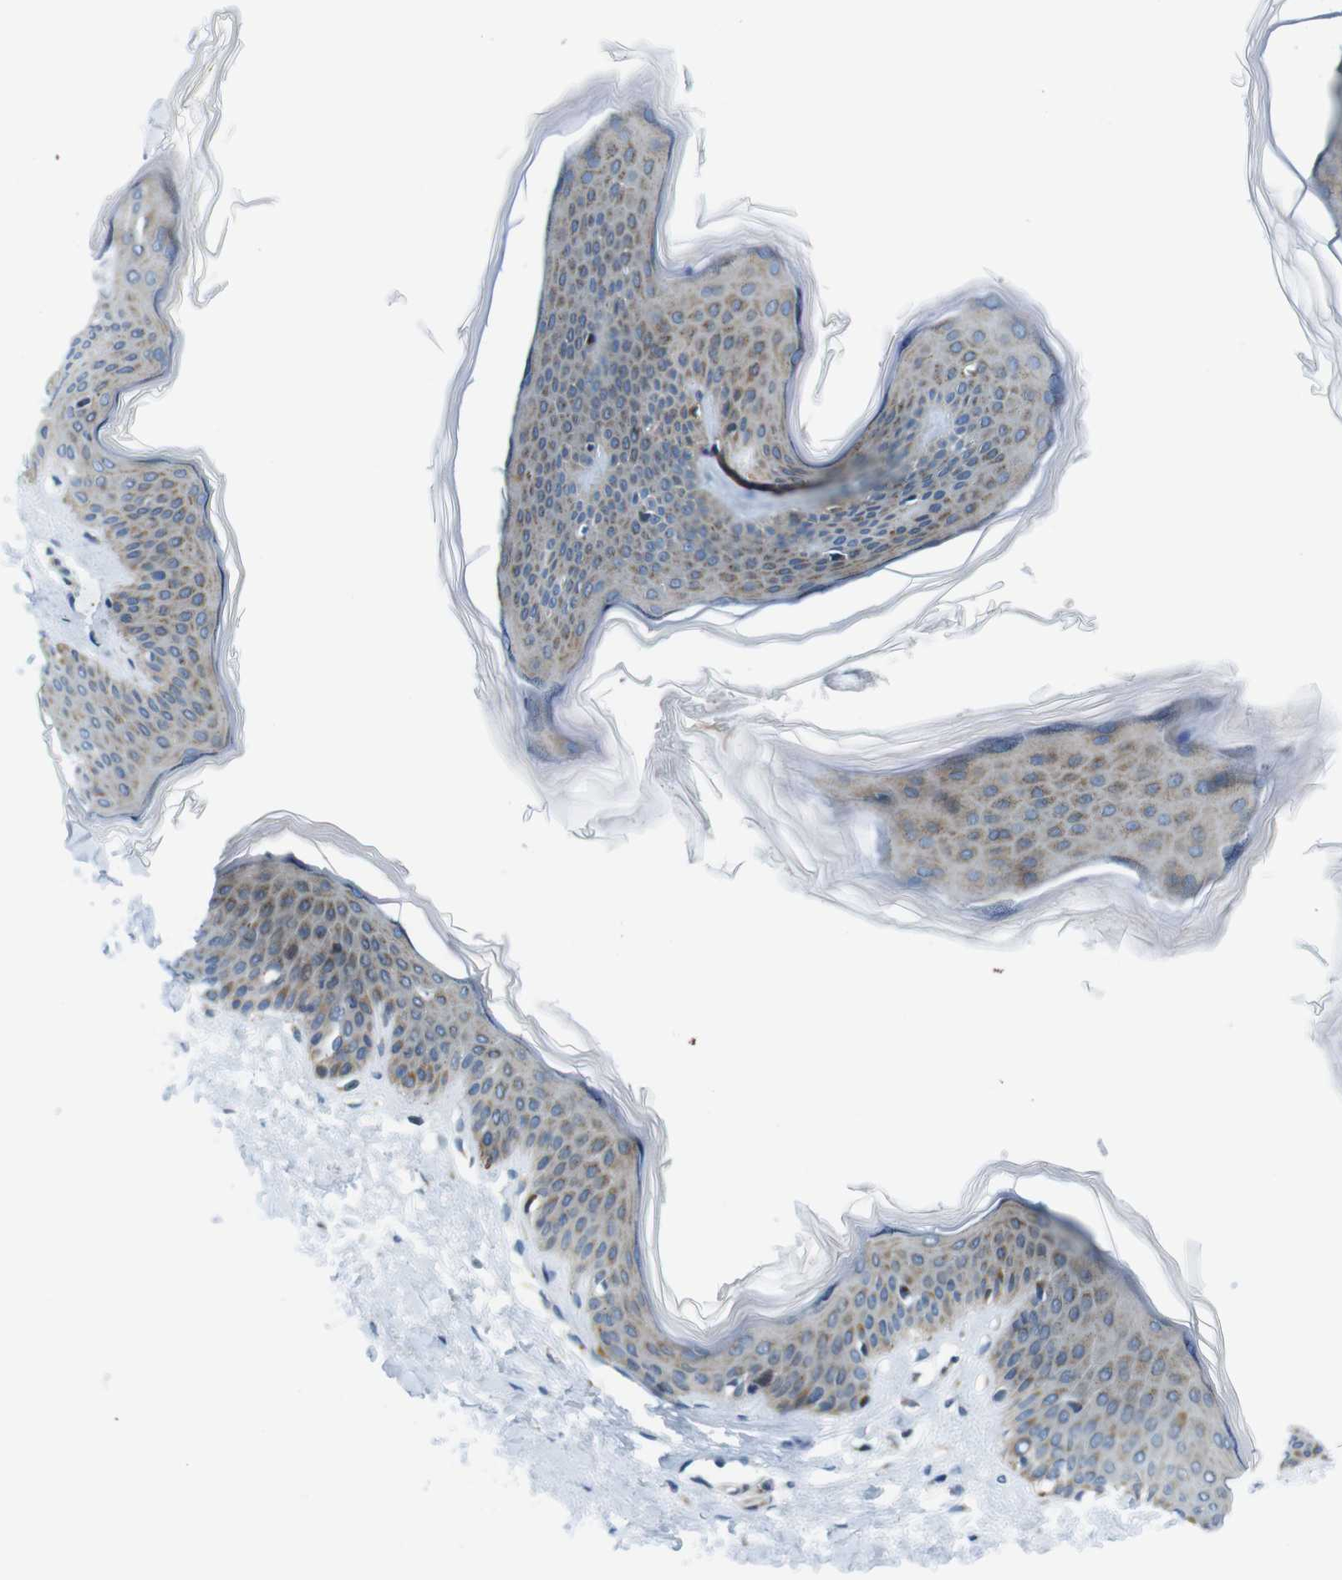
{"staining": {"intensity": "negative", "quantity": "none", "location": "none"}, "tissue": "skin", "cell_type": "Fibroblasts", "image_type": "normal", "snomed": [{"axis": "morphology", "description": "Normal tissue, NOS"}, {"axis": "topography", "description": "Skin"}], "caption": "The photomicrograph demonstrates no staining of fibroblasts in benign skin.", "gene": "ZDHHC3", "patient": {"sex": "female", "age": 17}}